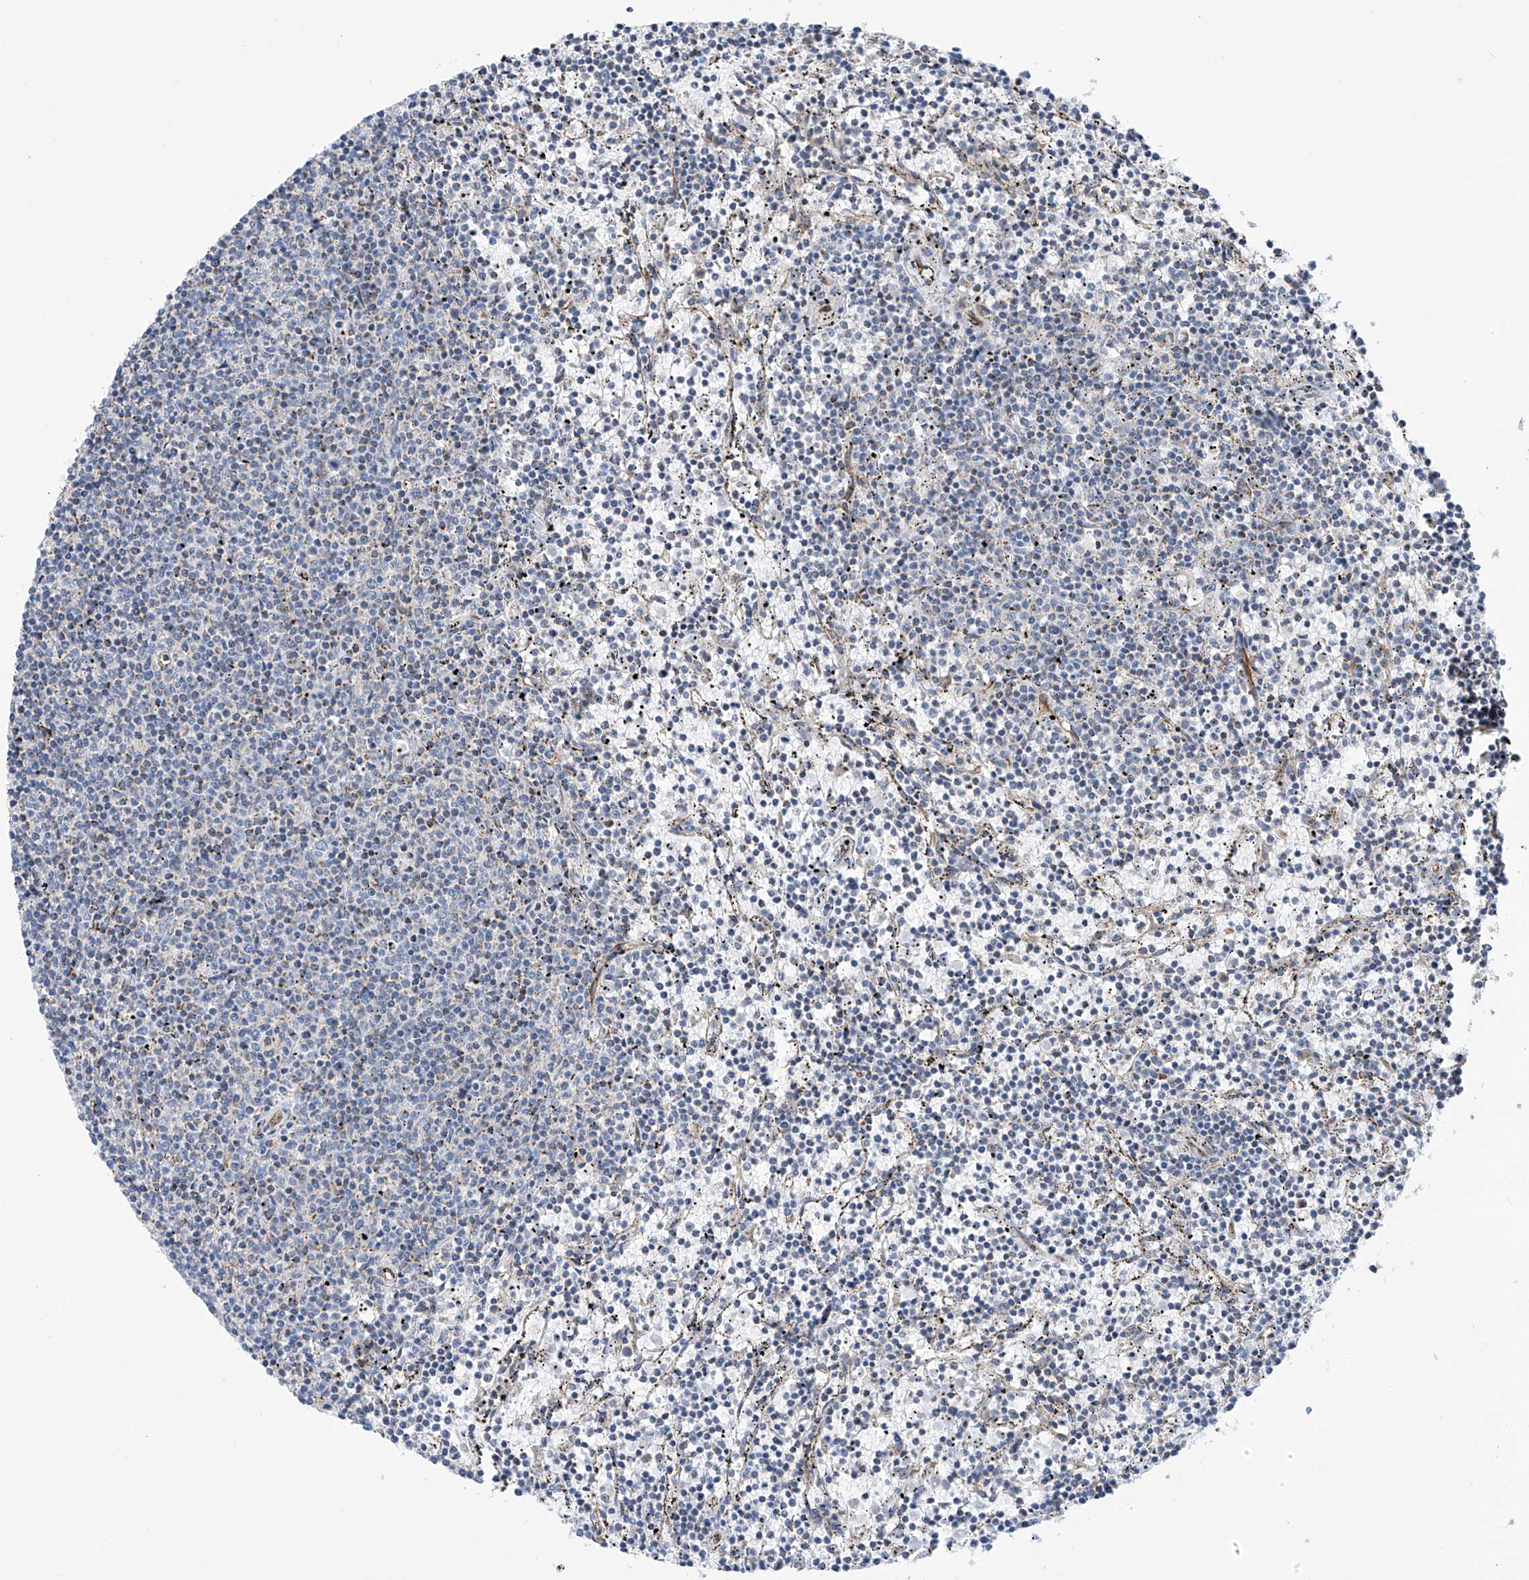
{"staining": {"intensity": "negative", "quantity": "none", "location": "none"}, "tissue": "lymphoma", "cell_type": "Tumor cells", "image_type": "cancer", "snomed": [{"axis": "morphology", "description": "Malignant lymphoma, non-Hodgkin's type, Low grade"}, {"axis": "topography", "description": "Spleen"}], "caption": "A micrograph of human lymphoma is negative for staining in tumor cells. Brightfield microscopy of immunohistochemistry stained with DAB (brown) and hematoxylin (blue), captured at high magnification.", "gene": "EIF5B", "patient": {"sex": "female", "age": 50}}